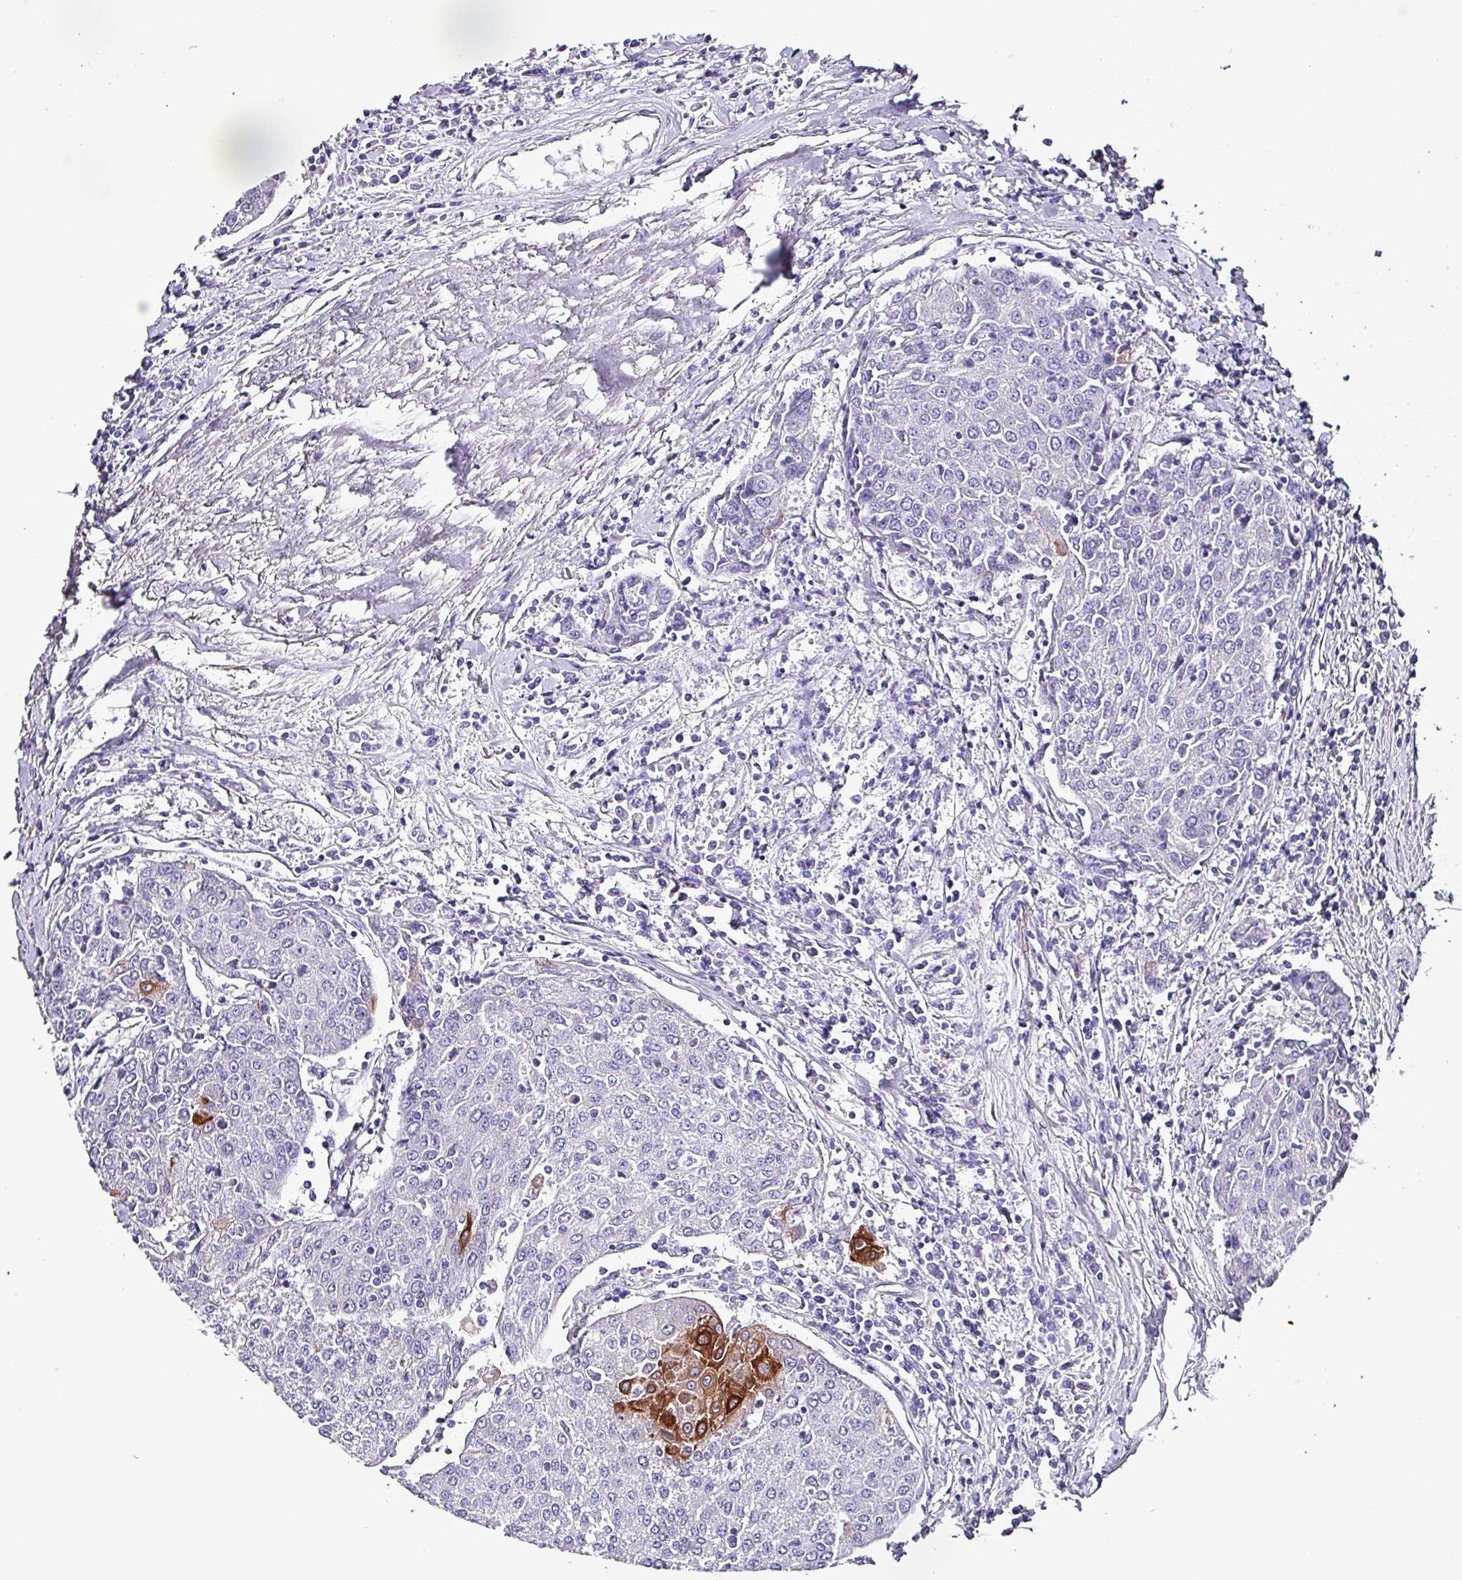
{"staining": {"intensity": "strong", "quantity": "<25%", "location": "cytoplasmic/membranous"}, "tissue": "urothelial cancer", "cell_type": "Tumor cells", "image_type": "cancer", "snomed": [{"axis": "morphology", "description": "Urothelial carcinoma, High grade"}, {"axis": "topography", "description": "Urinary bladder"}], "caption": "An immunohistochemistry image of tumor tissue is shown. Protein staining in brown highlights strong cytoplasmic/membranous positivity in urothelial cancer within tumor cells. Immunohistochemistry (ihc) stains the protein in brown and the nuclei are stained blue.", "gene": "KRT6C", "patient": {"sex": "female", "age": 85}}